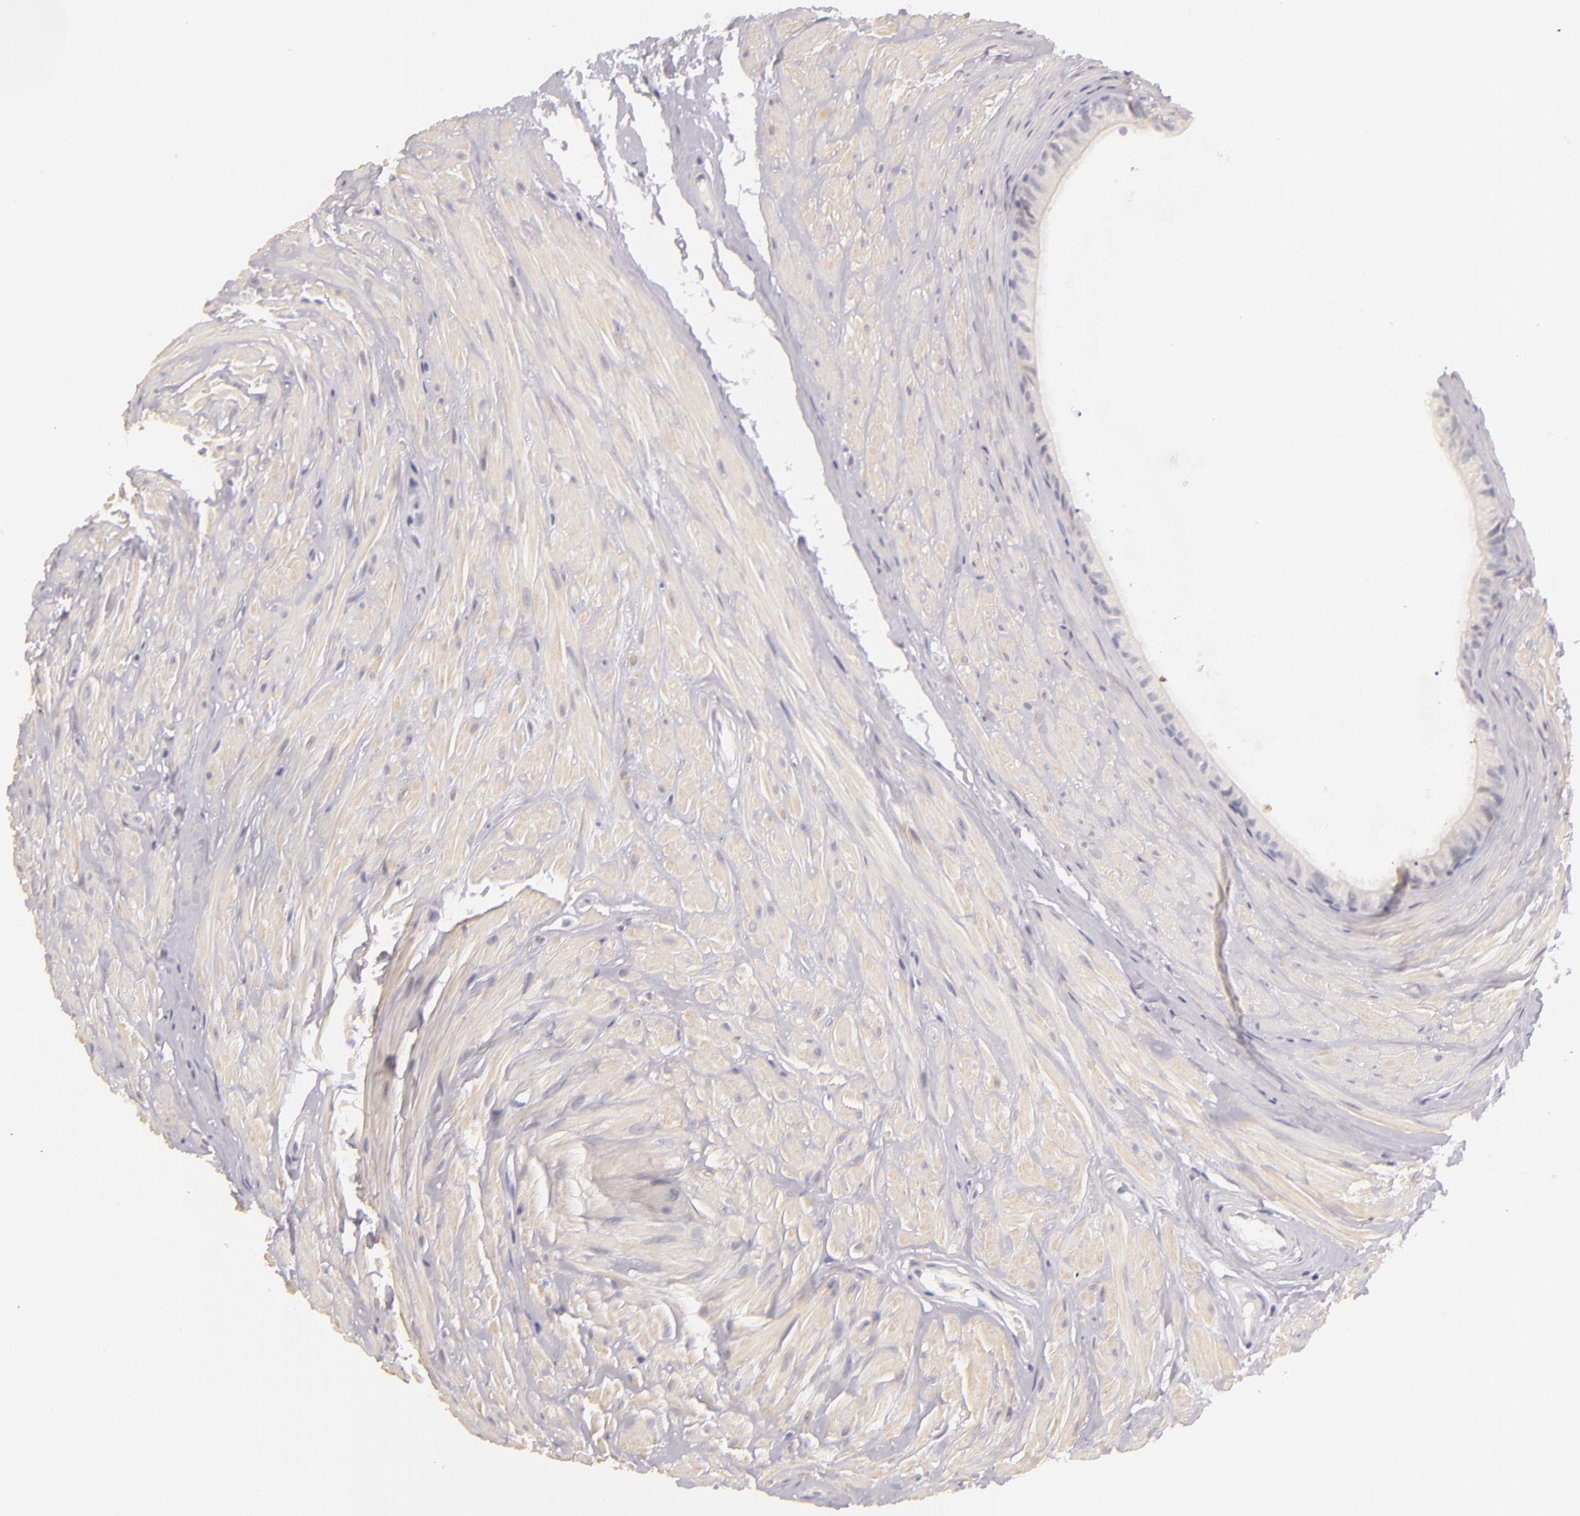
{"staining": {"intensity": "negative", "quantity": "none", "location": "none"}, "tissue": "epididymis", "cell_type": "Glandular cells", "image_type": "normal", "snomed": [{"axis": "morphology", "description": "Normal tissue, NOS"}, {"axis": "topography", "description": "Epididymis"}], "caption": "Immunohistochemical staining of unremarkable human epididymis demonstrates no significant expression in glandular cells.", "gene": "FAM181A", "patient": {"sex": "male", "age": 52}}